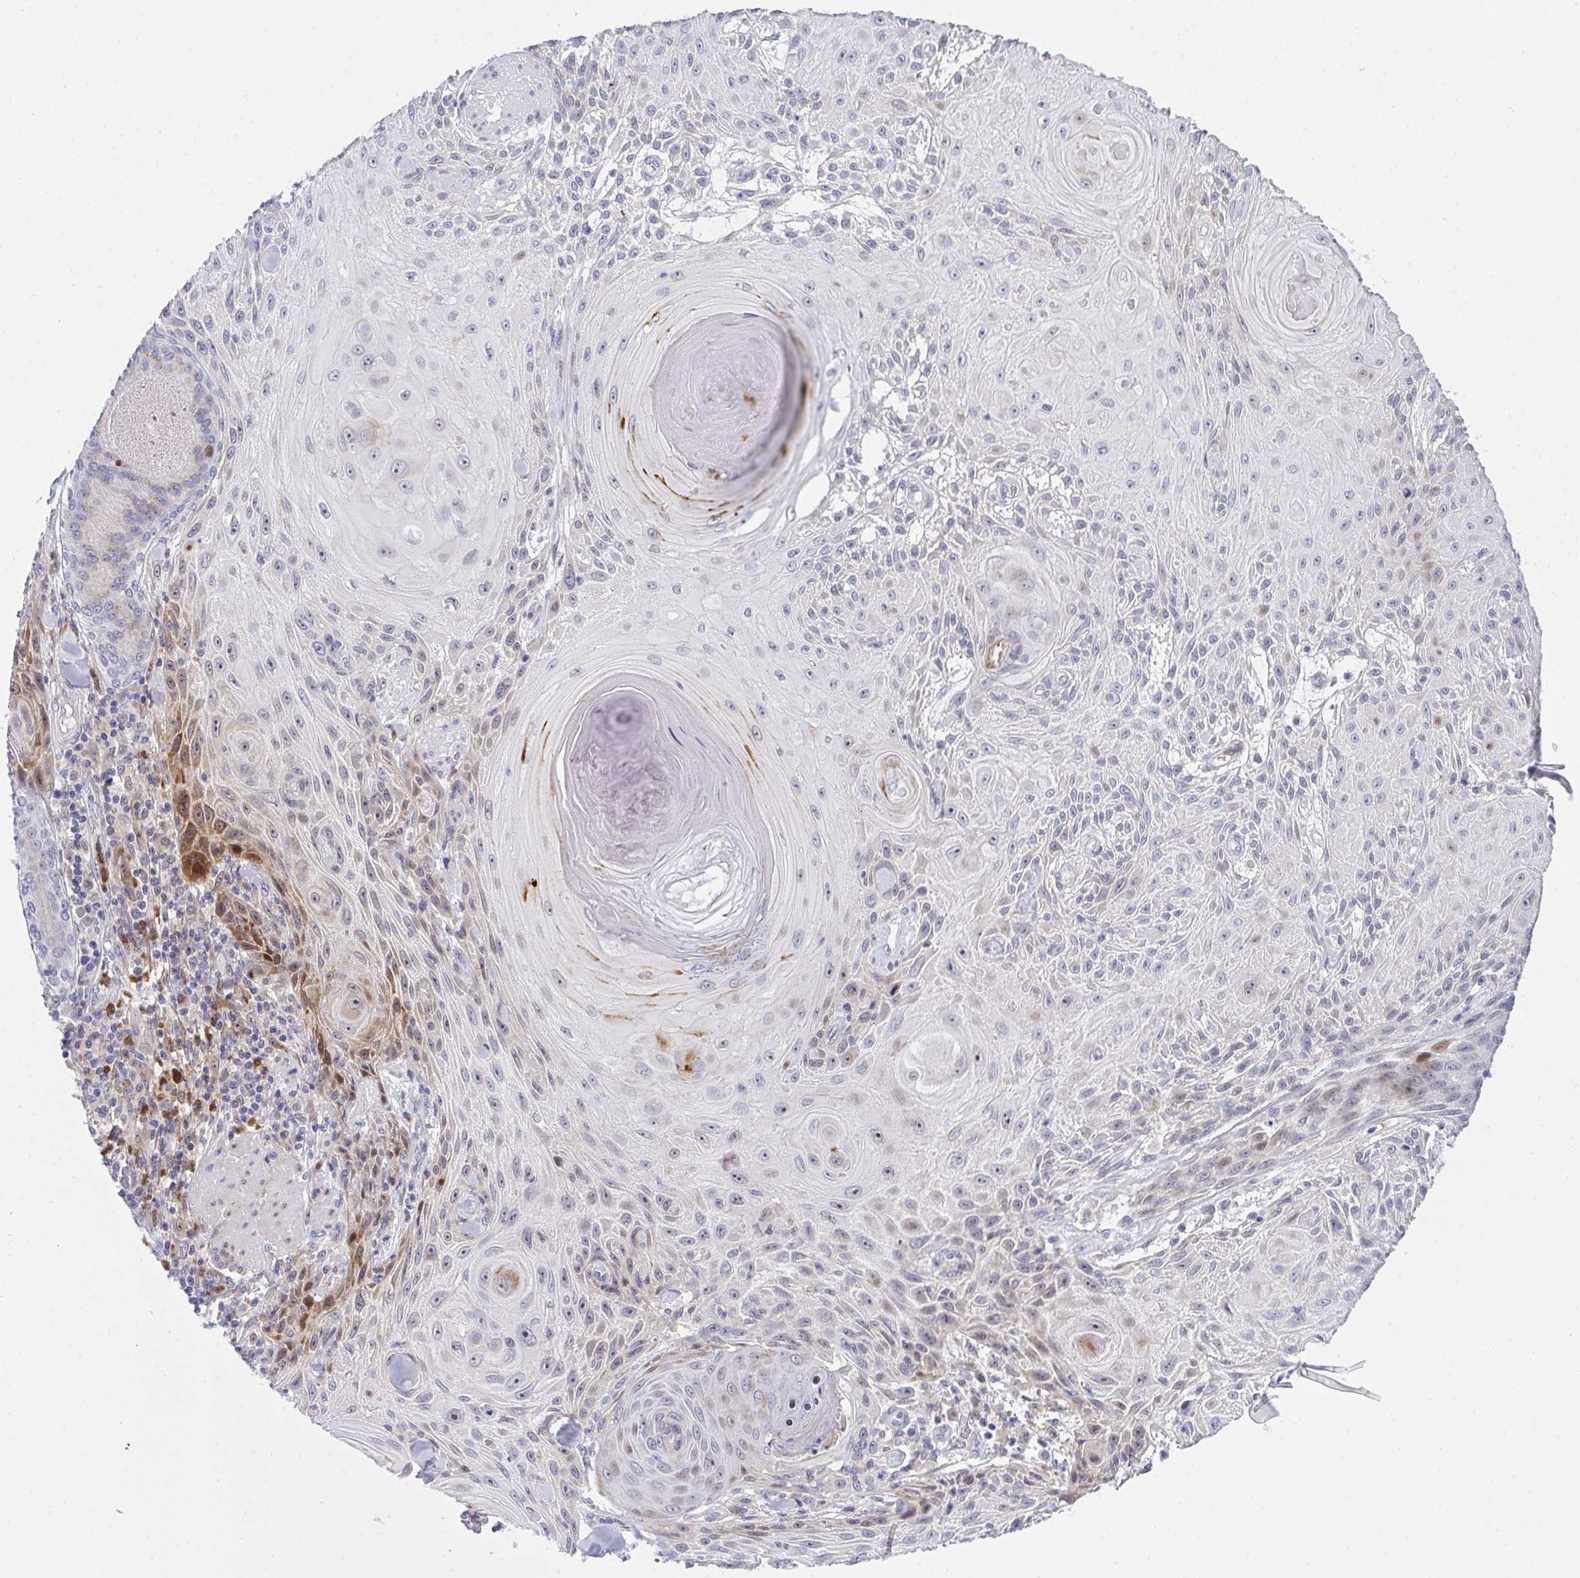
{"staining": {"intensity": "moderate", "quantity": "<25%", "location": "cytoplasmic/membranous,nuclear"}, "tissue": "skin cancer", "cell_type": "Tumor cells", "image_type": "cancer", "snomed": [{"axis": "morphology", "description": "Squamous cell carcinoma, NOS"}, {"axis": "topography", "description": "Skin"}], "caption": "Skin cancer (squamous cell carcinoma) tissue displays moderate cytoplasmic/membranous and nuclear staining in approximately <25% of tumor cells (Brightfield microscopy of DAB IHC at high magnification).", "gene": "ZNF554", "patient": {"sex": "male", "age": 88}}